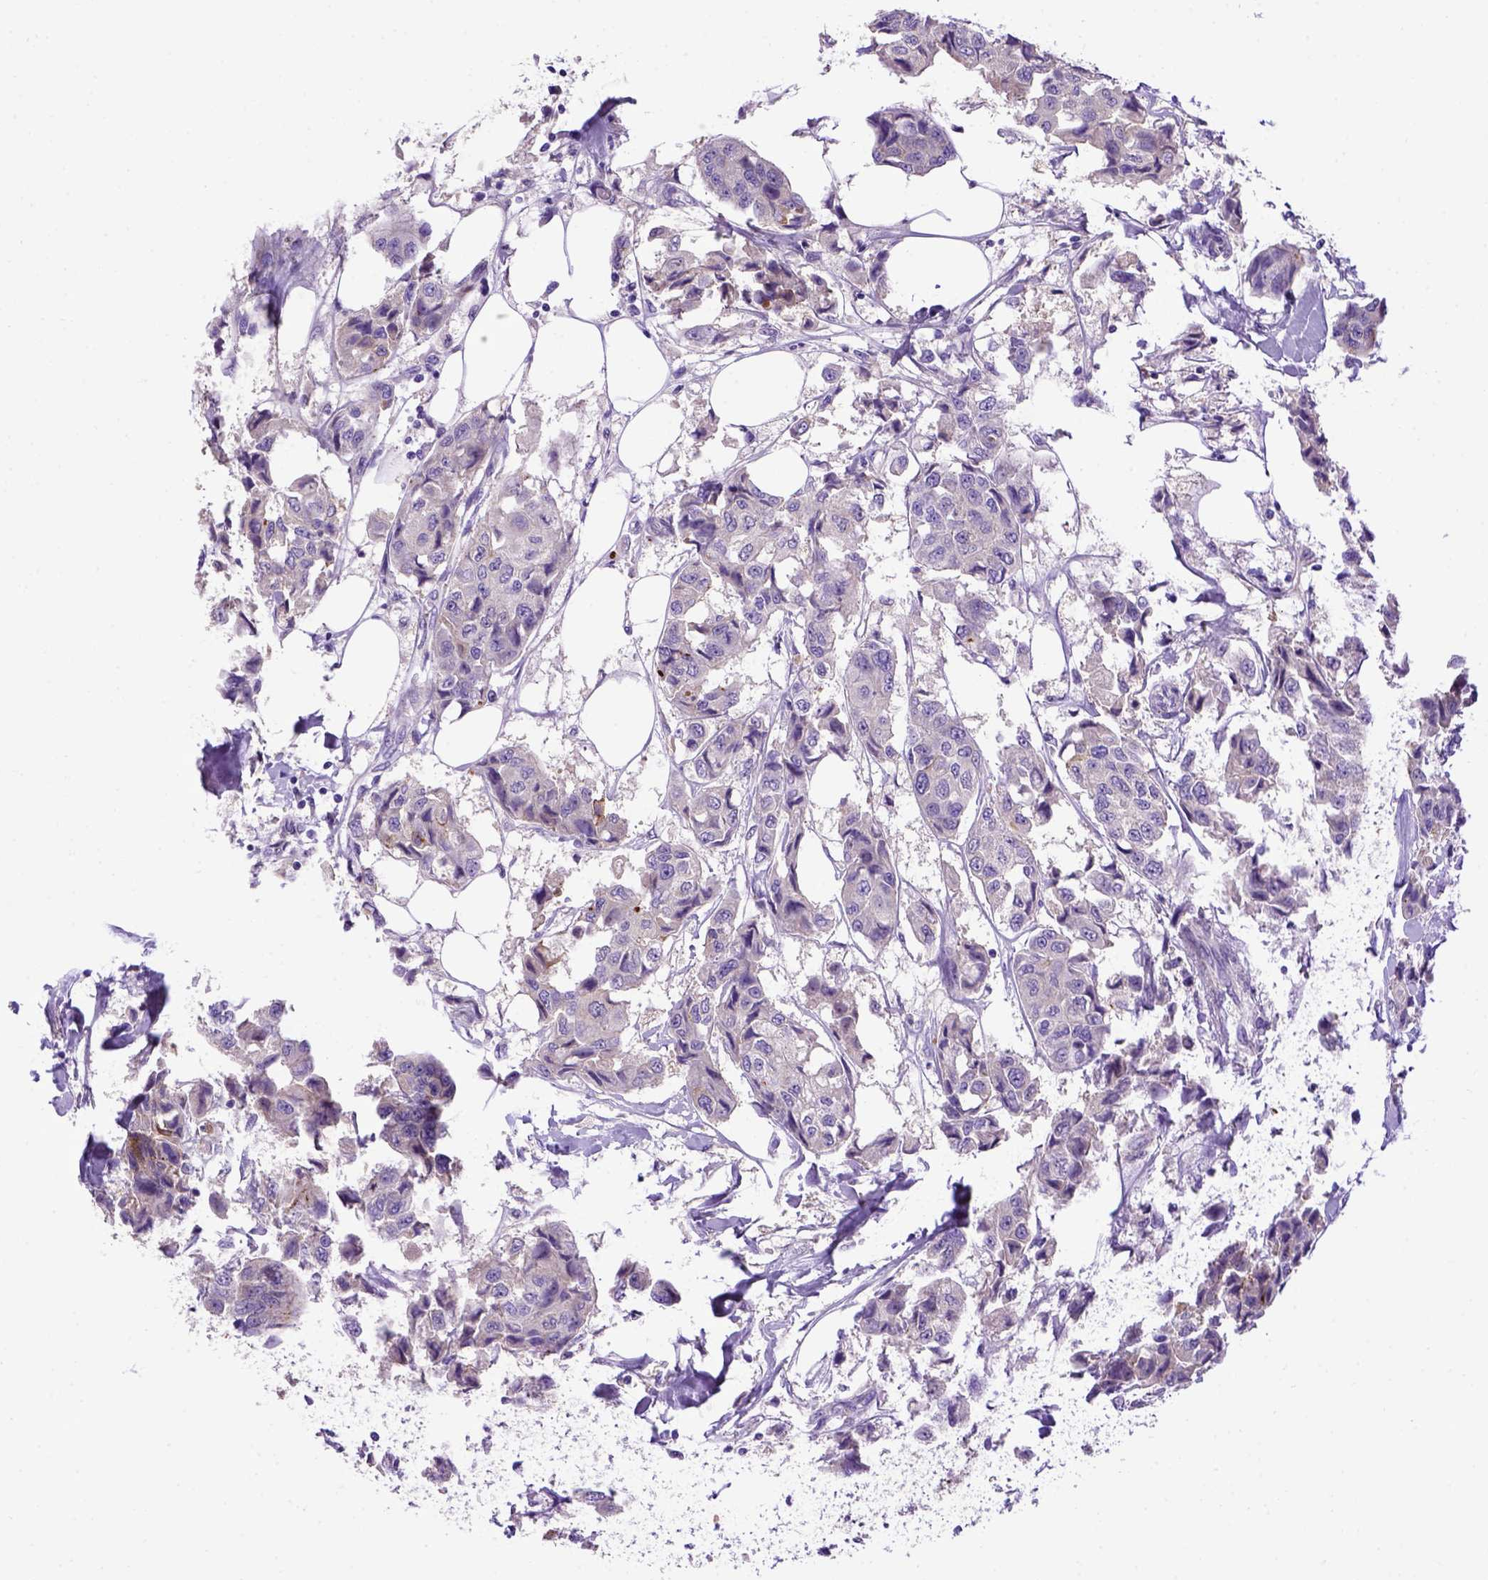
{"staining": {"intensity": "negative", "quantity": "none", "location": "none"}, "tissue": "breast cancer", "cell_type": "Tumor cells", "image_type": "cancer", "snomed": [{"axis": "morphology", "description": "Duct carcinoma"}, {"axis": "topography", "description": "Breast"}, {"axis": "topography", "description": "Lymph node"}], "caption": "Image shows no protein staining in tumor cells of invasive ductal carcinoma (breast) tissue.", "gene": "ADAM12", "patient": {"sex": "female", "age": 80}}